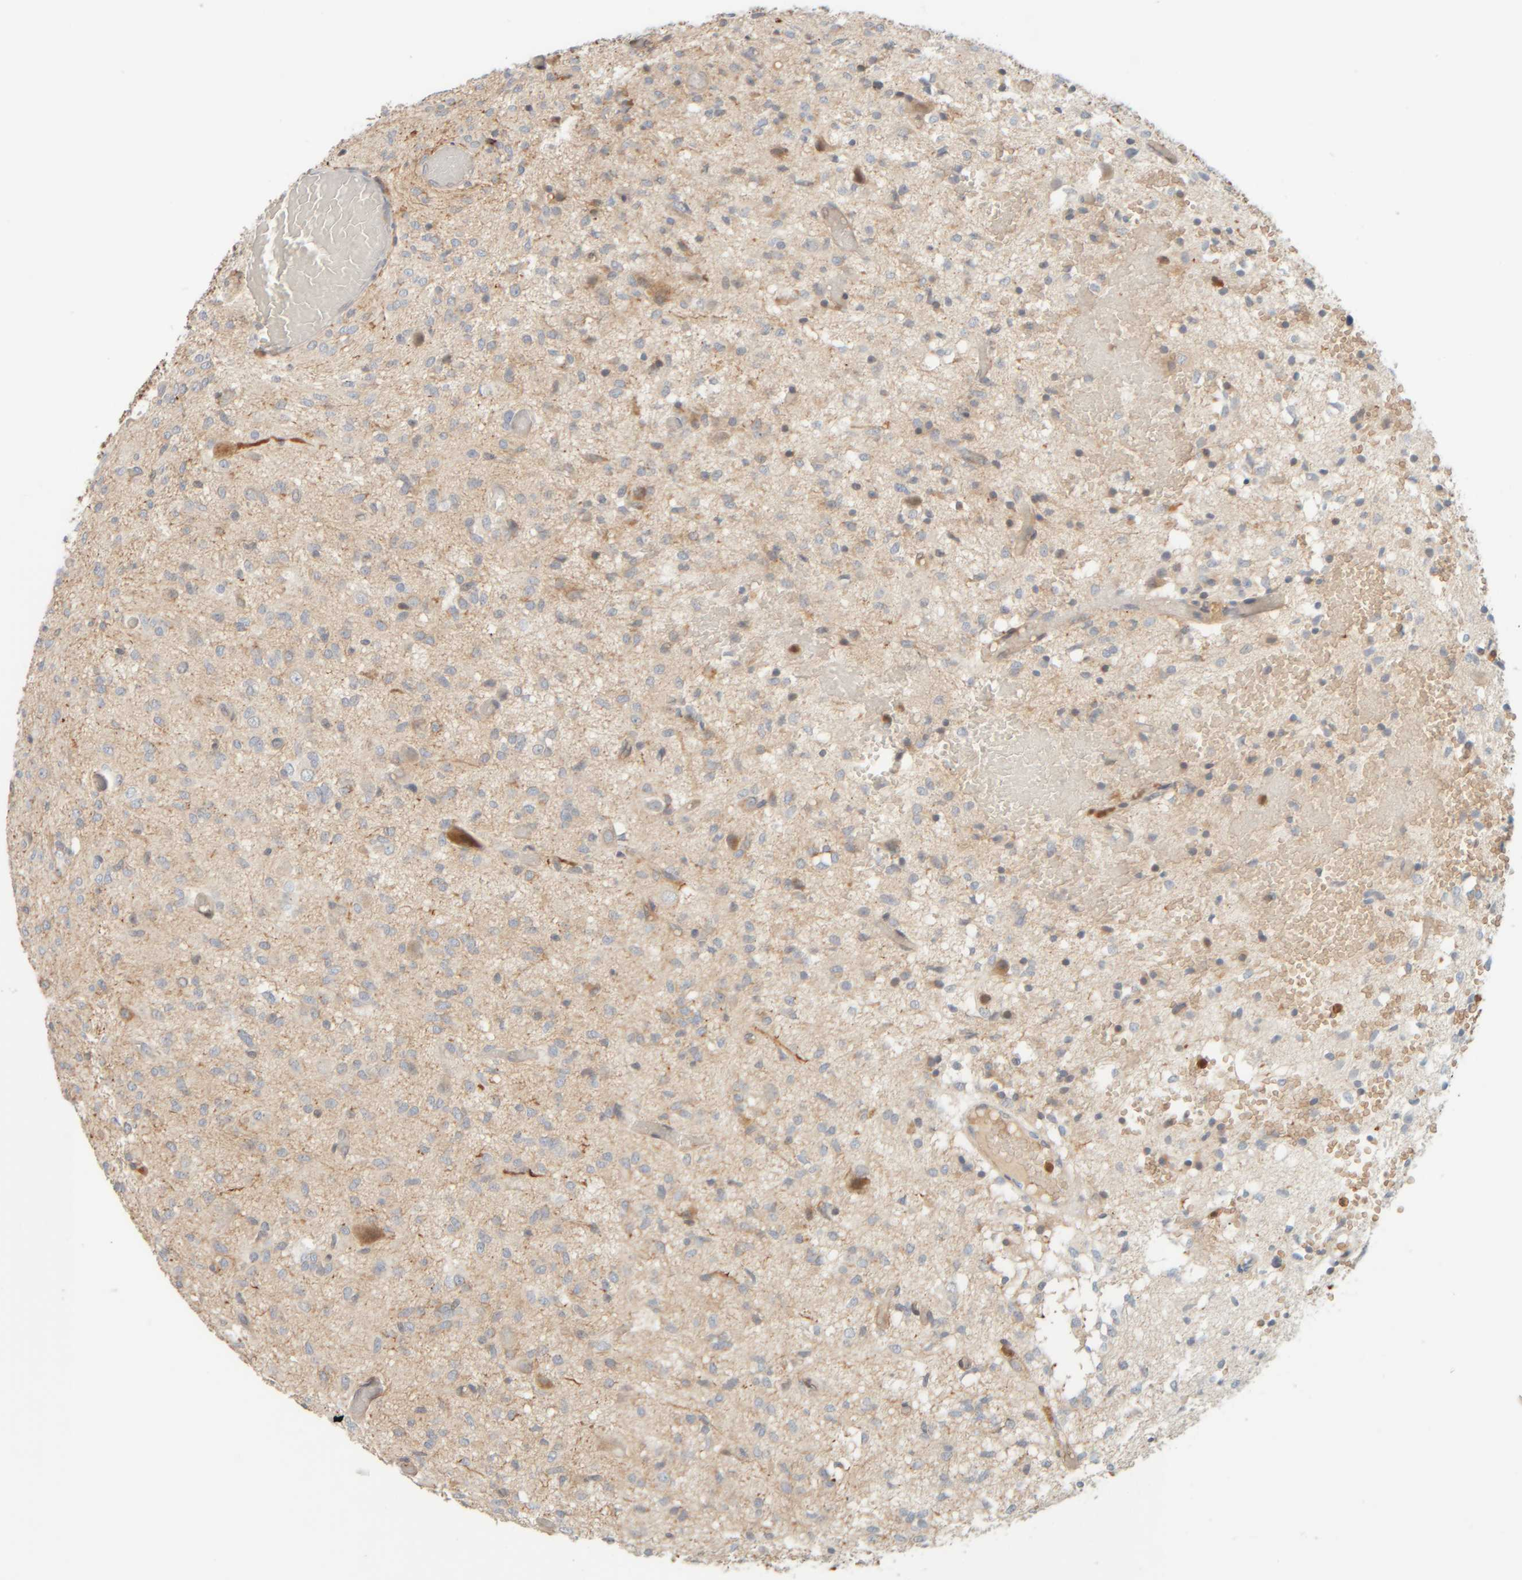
{"staining": {"intensity": "weak", "quantity": "<25%", "location": "cytoplasmic/membranous"}, "tissue": "glioma", "cell_type": "Tumor cells", "image_type": "cancer", "snomed": [{"axis": "morphology", "description": "Glioma, malignant, High grade"}, {"axis": "topography", "description": "Brain"}], "caption": "The micrograph shows no staining of tumor cells in malignant glioma (high-grade).", "gene": "PTGES3L-AARSD1", "patient": {"sex": "female", "age": 59}}